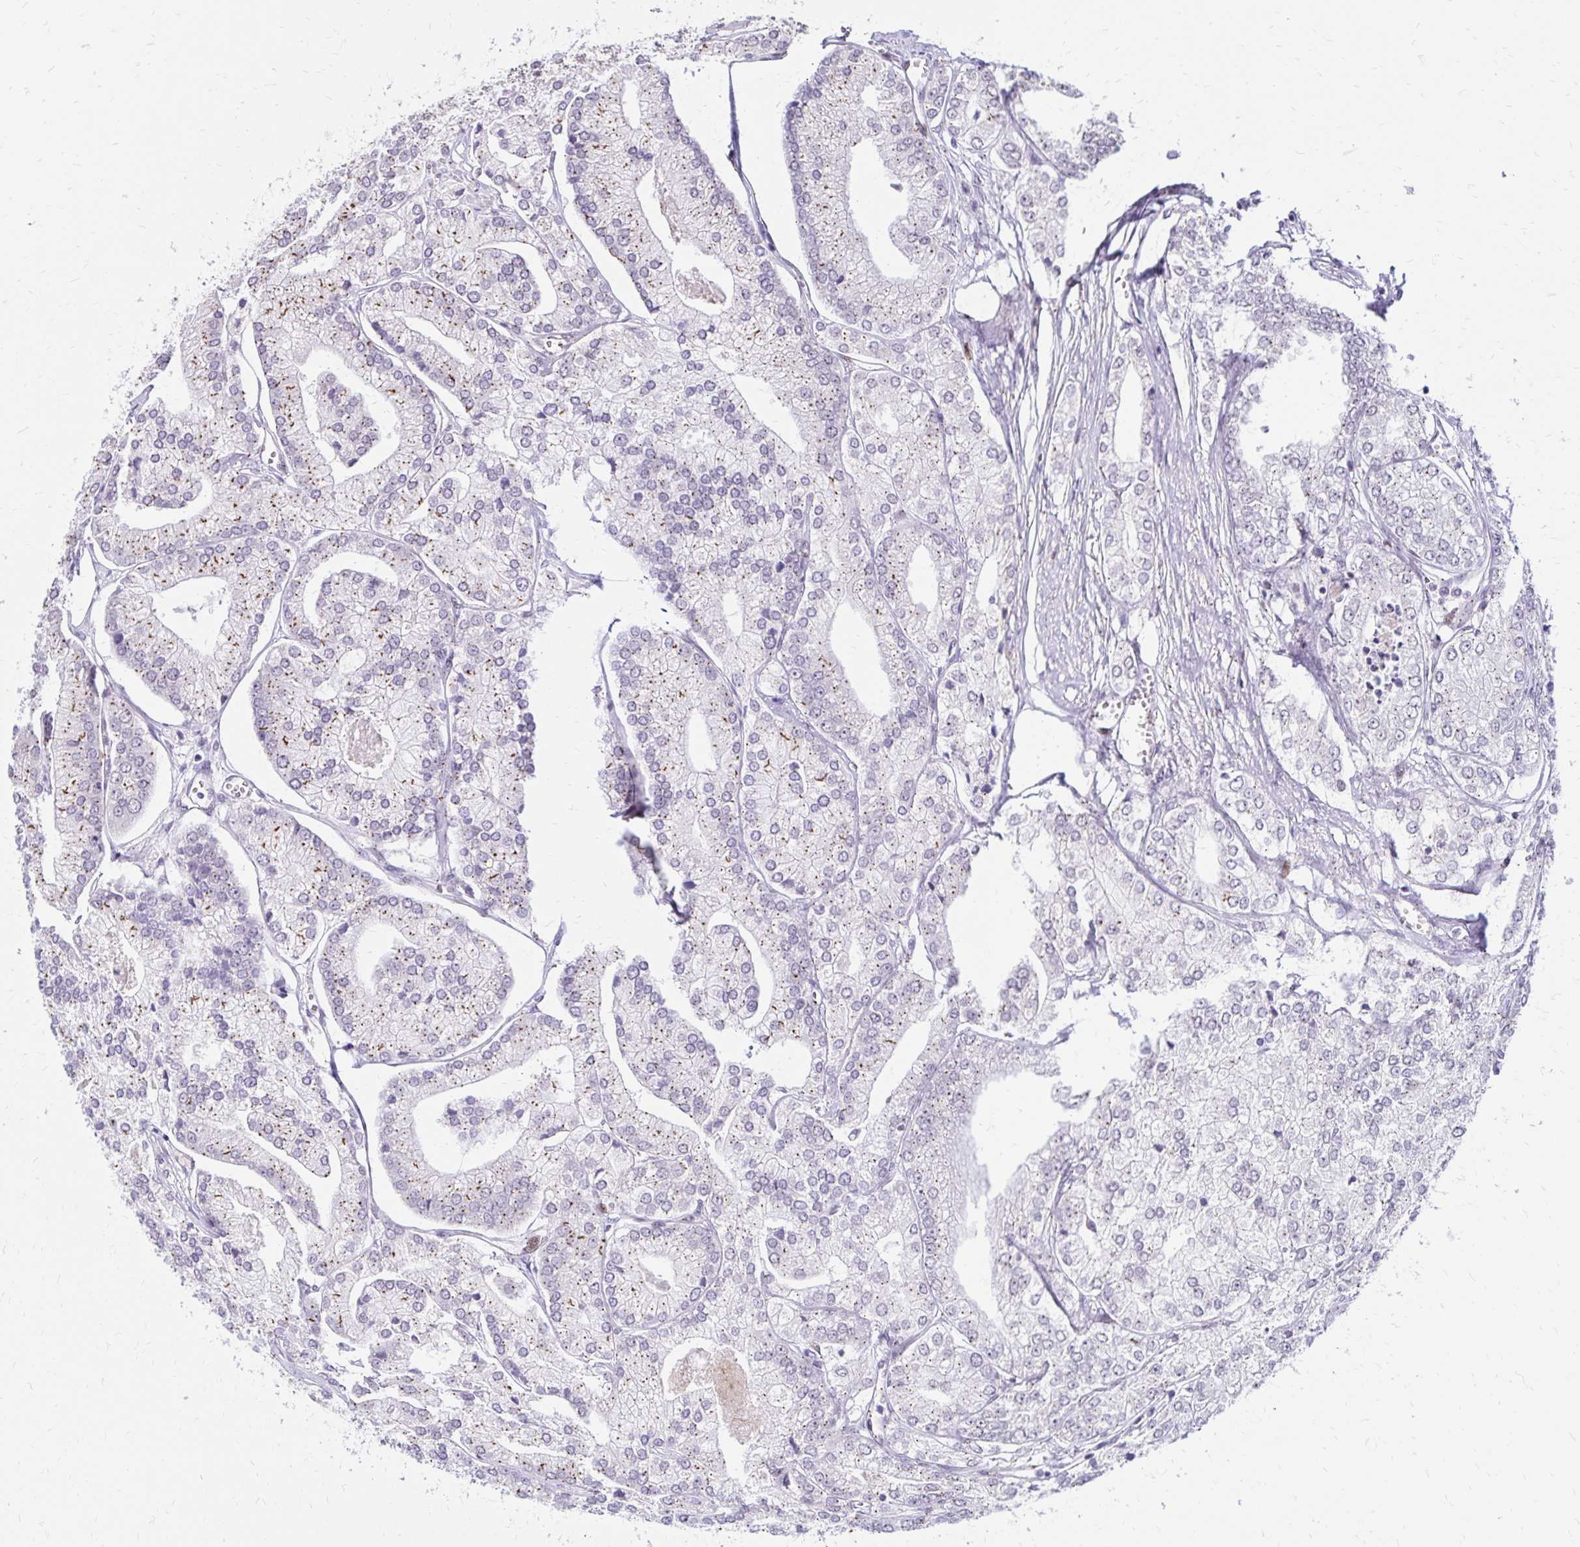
{"staining": {"intensity": "moderate", "quantity": "25%-75%", "location": "cytoplasmic/membranous,nuclear"}, "tissue": "prostate cancer", "cell_type": "Tumor cells", "image_type": "cancer", "snomed": [{"axis": "morphology", "description": "Adenocarcinoma, High grade"}, {"axis": "topography", "description": "Prostate"}], "caption": "Prostate cancer stained for a protein (brown) exhibits moderate cytoplasmic/membranous and nuclear positive positivity in approximately 25%-75% of tumor cells.", "gene": "TOB1", "patient": {"sex": "male", "age": 61}}